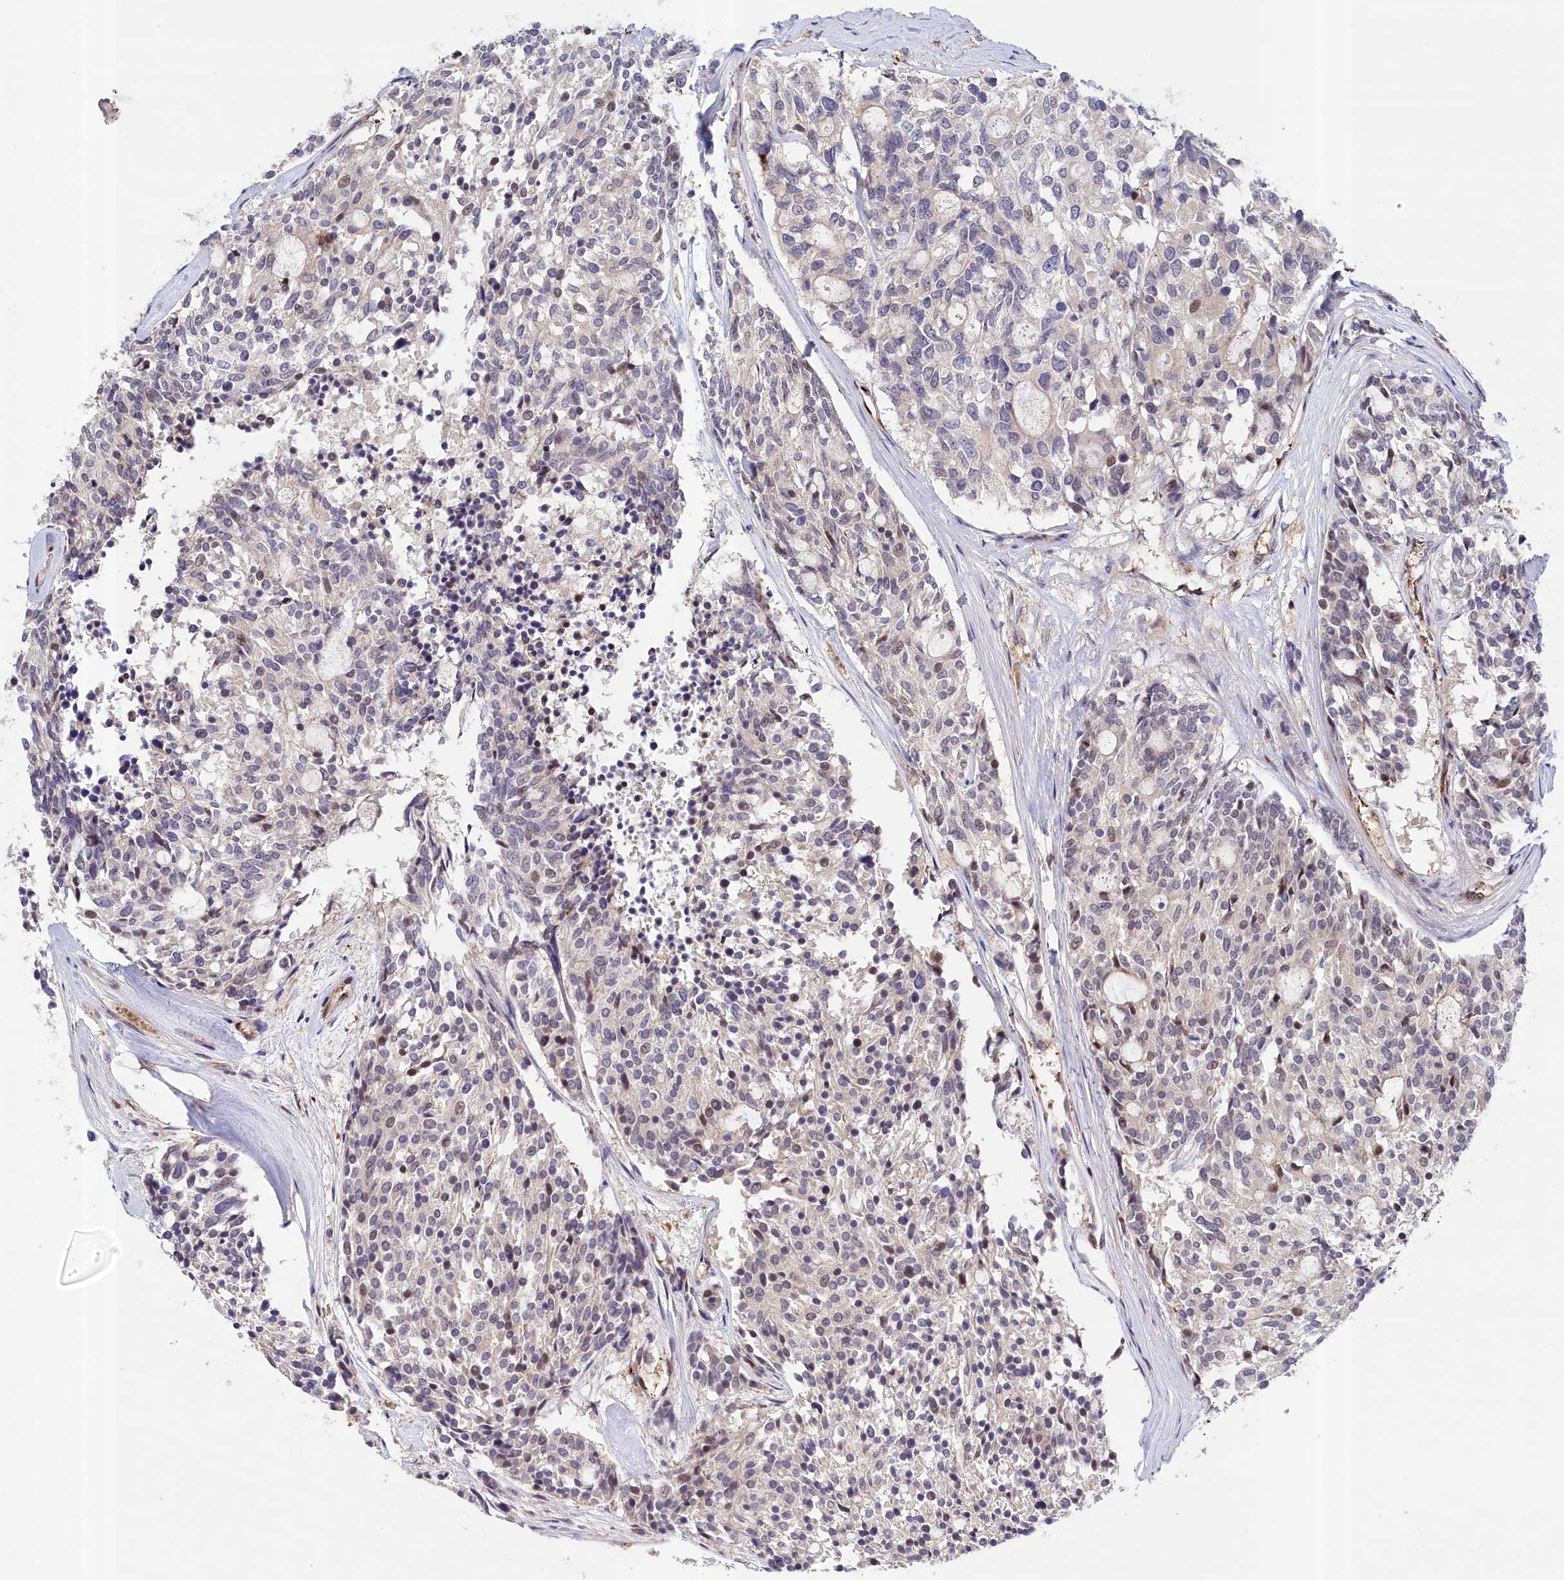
{"staining": {"intensity": "negative", "quantity": "none", "location": "none"}, "tissue": "carcinoid", "cell_type": "Tumor cells", "image_type": "cancer", "snomed": [{"axis": "morphology", "description": "Carcinoid, malignant, NOS"}, {"axis": "topography", "description": "Pancreas"}], "caption": "Human malignant carcinoid stained for a protein using immunohistochemistry demonstrates no positivity in tumor cells.", "gene": "NEURL4", "patient": {"sex": "female", "age": 54}}